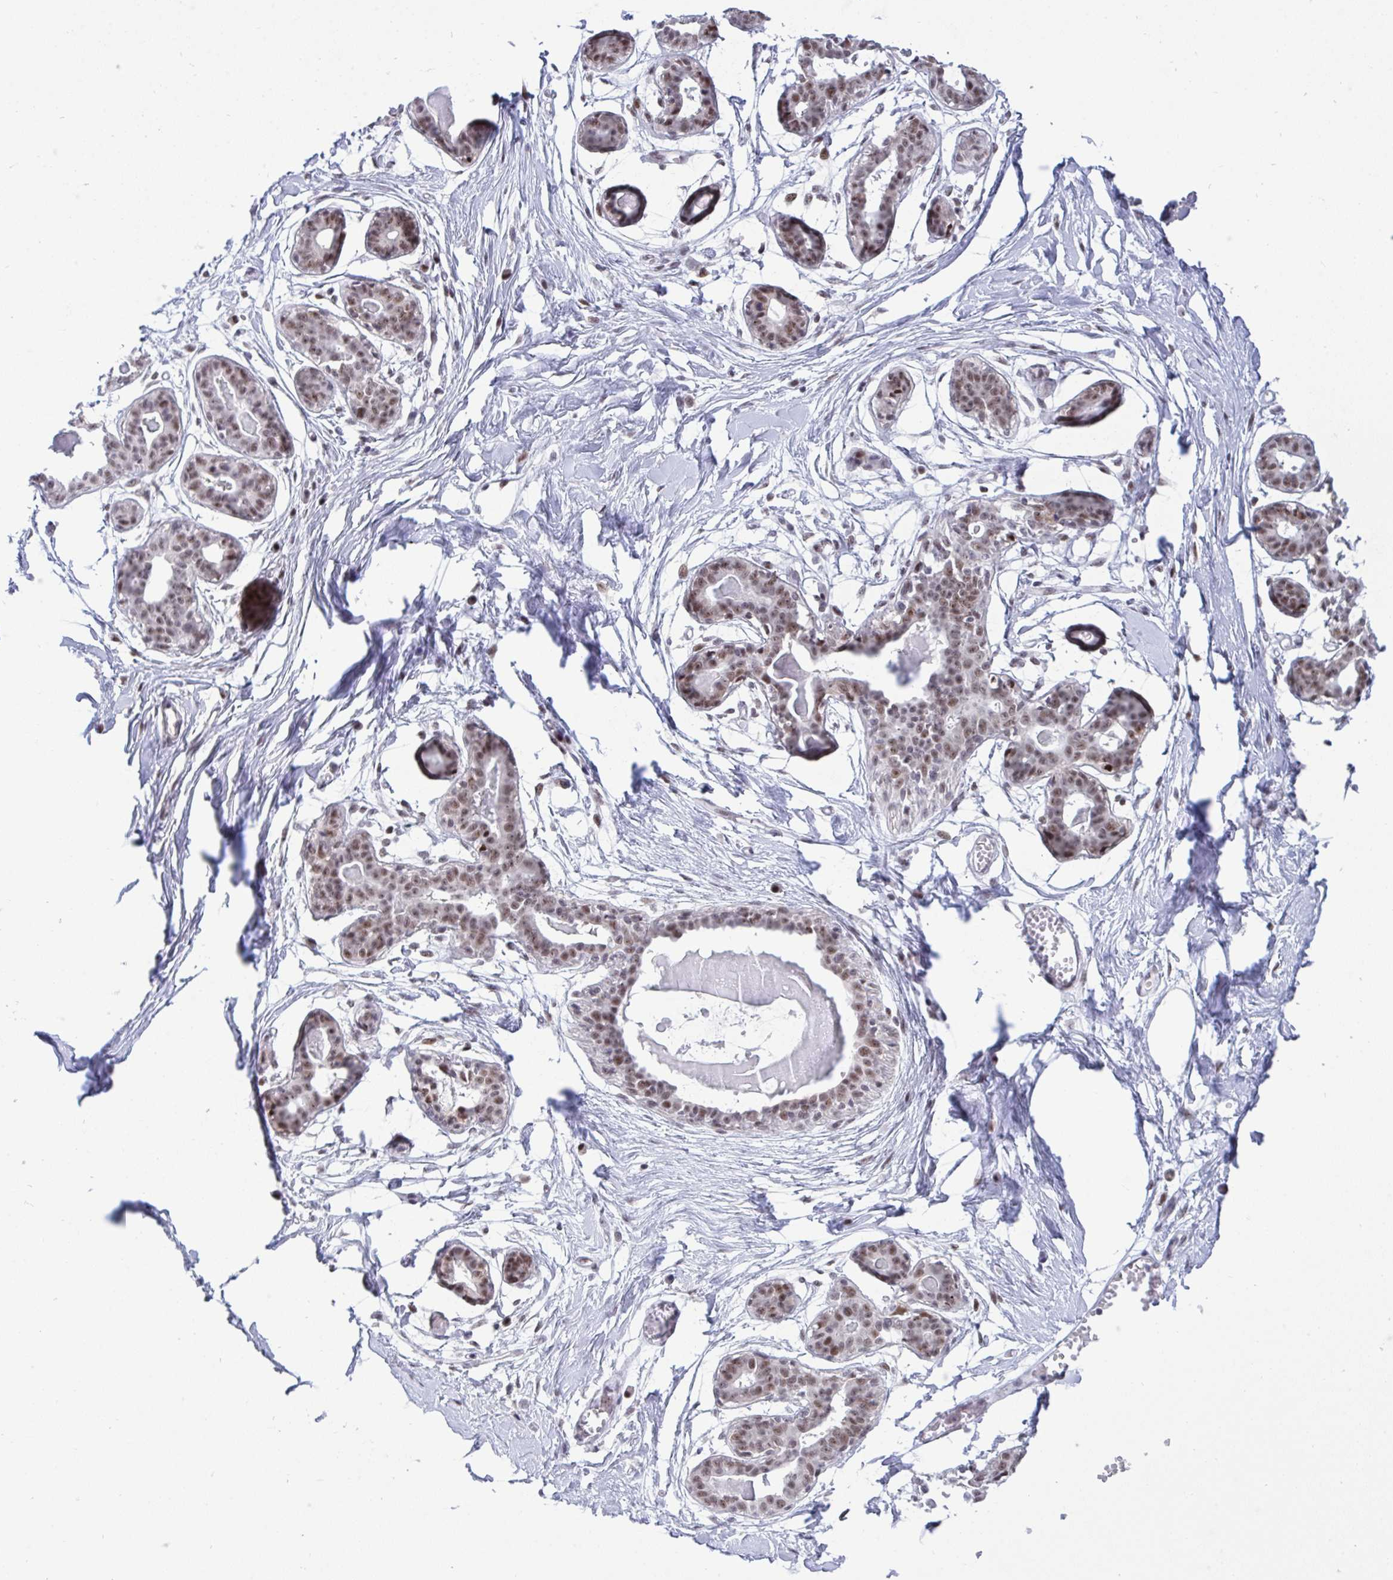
{"staining": {"intensity": "negative", "quantity": "none", "location": "none"}, "tissue": "breast", "cell_type": "Adipocytes", "image_type": "normal", "snomed": [{"axis": "morphology", "description": "Normal tissue, NOS"}, {"axis": "topography", "description": "Breast"}], "caption": "IHC micrograph of benign breast: breast stained with DAB exhibits no significant protein positivity in adipocytes. (DAB (3,3'-diaminobenzidine) immunohistochemistry (IHC) with hematoxylin counter stain).", "gene": "WBP11", "patient": {"sex": "female", "age": 45}}